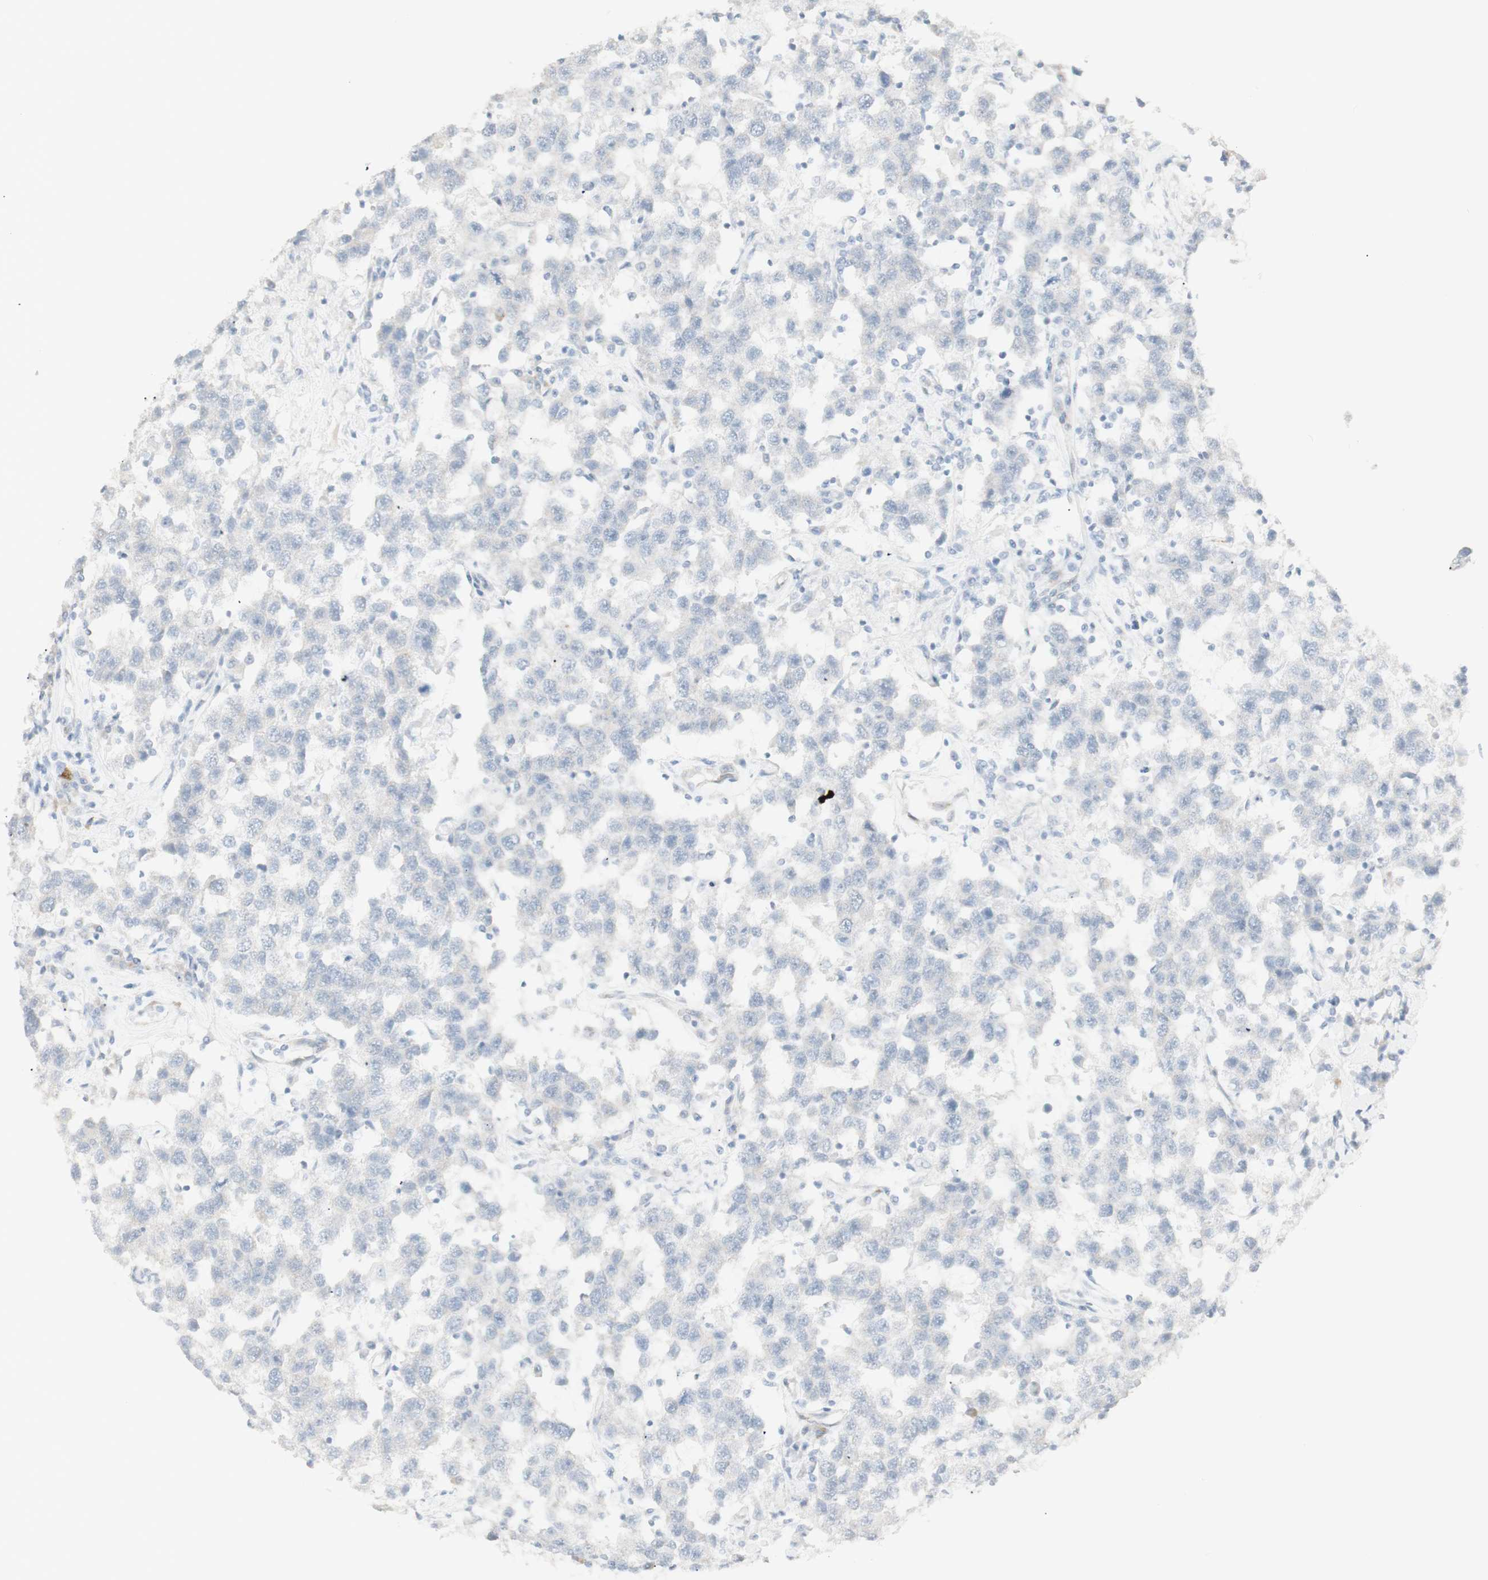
{"staining": {"intensity": "negative", "quantity": "none", "location": "none"}, "tissue": "testis cancer", "cell_type": "Tumor cells", "image_type": "cancer", "snomed": [{"axis": "morphology", "description": "Seminoma, NOS"}, {"axis": "topography", "description": "Testis"}], "caption": "The micrograph exhibits no significant positivity in tumor cells of seminoma (testis). The staining was performed using DAB to visualize the protein expression in brown, while the nuclei were stained in blue with hematoxylin (Magnification: 20x).", "gene": "NDST4", "patient": {"sex": "male", "age": 41}}